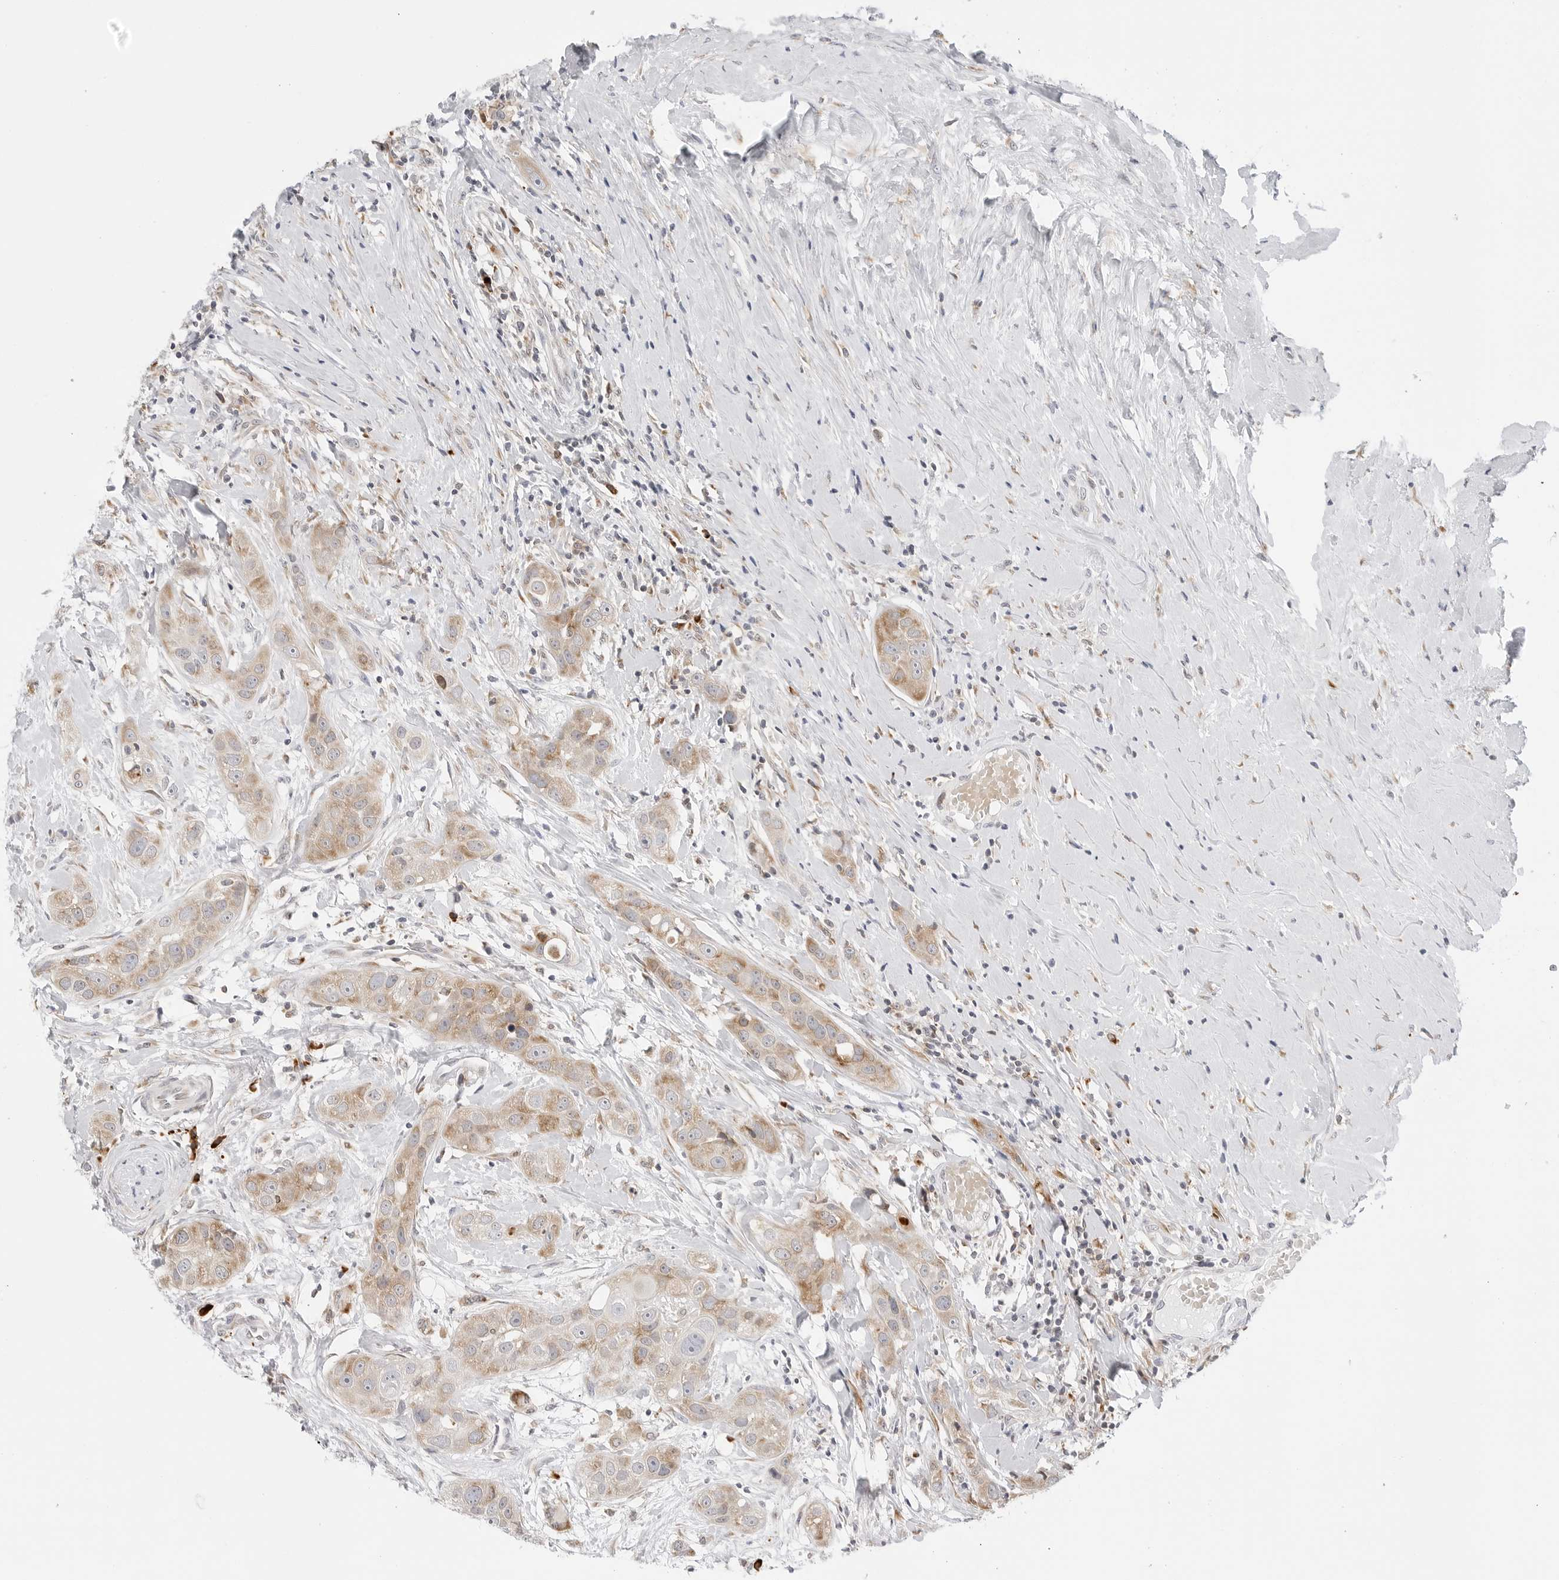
{"staining": {"intensity": "moderate", "quantity": "25%-75%", "location": "cytoplasmic/membranous"}, "tissue": "head and neck cancer", "cell_type": "Tumor cells", "image_type": "cancer", "snomed": [{"axis": "morphology", "description": "Normal tissue, NOS"}, {"axis": "morphology", "description": "Squamous cell carcinoma, NOS"}, {"axis": "topography", "description": "Skeletal muscle"}, {"axis": "topography", "description": "Head-Neck"}], "caption": "This image demonstrates immunohistochemistry (IHC) staining of human head and neck cancer (squamous cell carcinoma), with medium moderate cytoplasmic/membranous positivity in about 25%-75% of tumor cells.", "gene": "RPN1", "patient": {"sex": "male", "age": 51}}